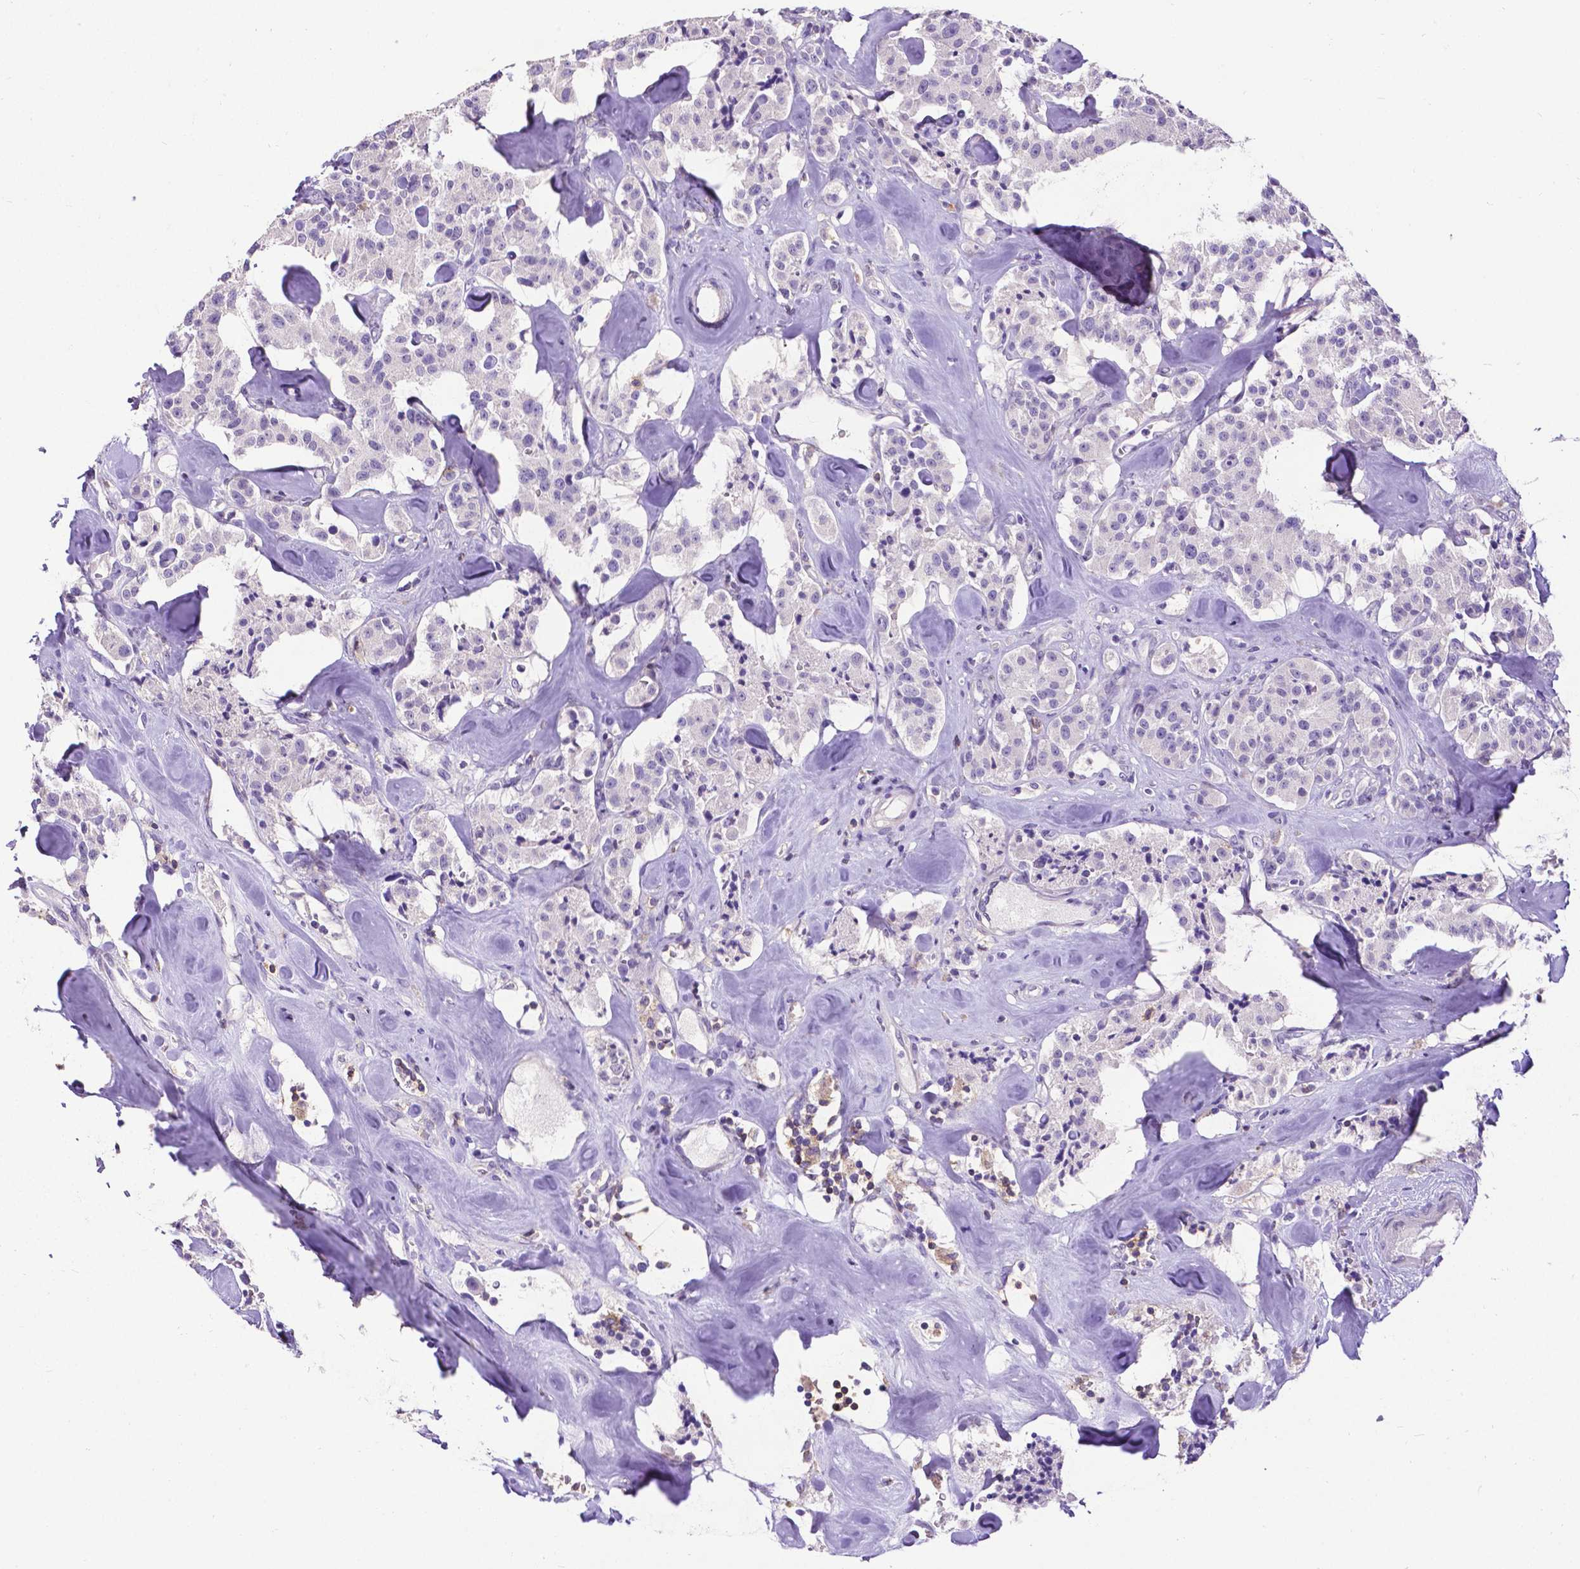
{"staining": {"intensity": "negative", "quantity": "none", "location": "none"}, "tissue": "carcinoid", "cell_type": "Tumor cells", "image_type": "cancer", "snomed": [{"axis": "morphology", "description": "Carcinoid, malignant, NOS"}, {"axis": "topography", "description": "Pancreas"}], "caption": "A micrograph of human malignant carcinoid is negative for staining in tumor cells. The staining was performed using DAB (3,3'-diaminobenzidine) to visualize the protein expression in brown, while the nuclei were stained in blue with hematoxylin (Magnification: 20x).", "gene": "CD4", "patient": {"sex": "male", "age": 41}}